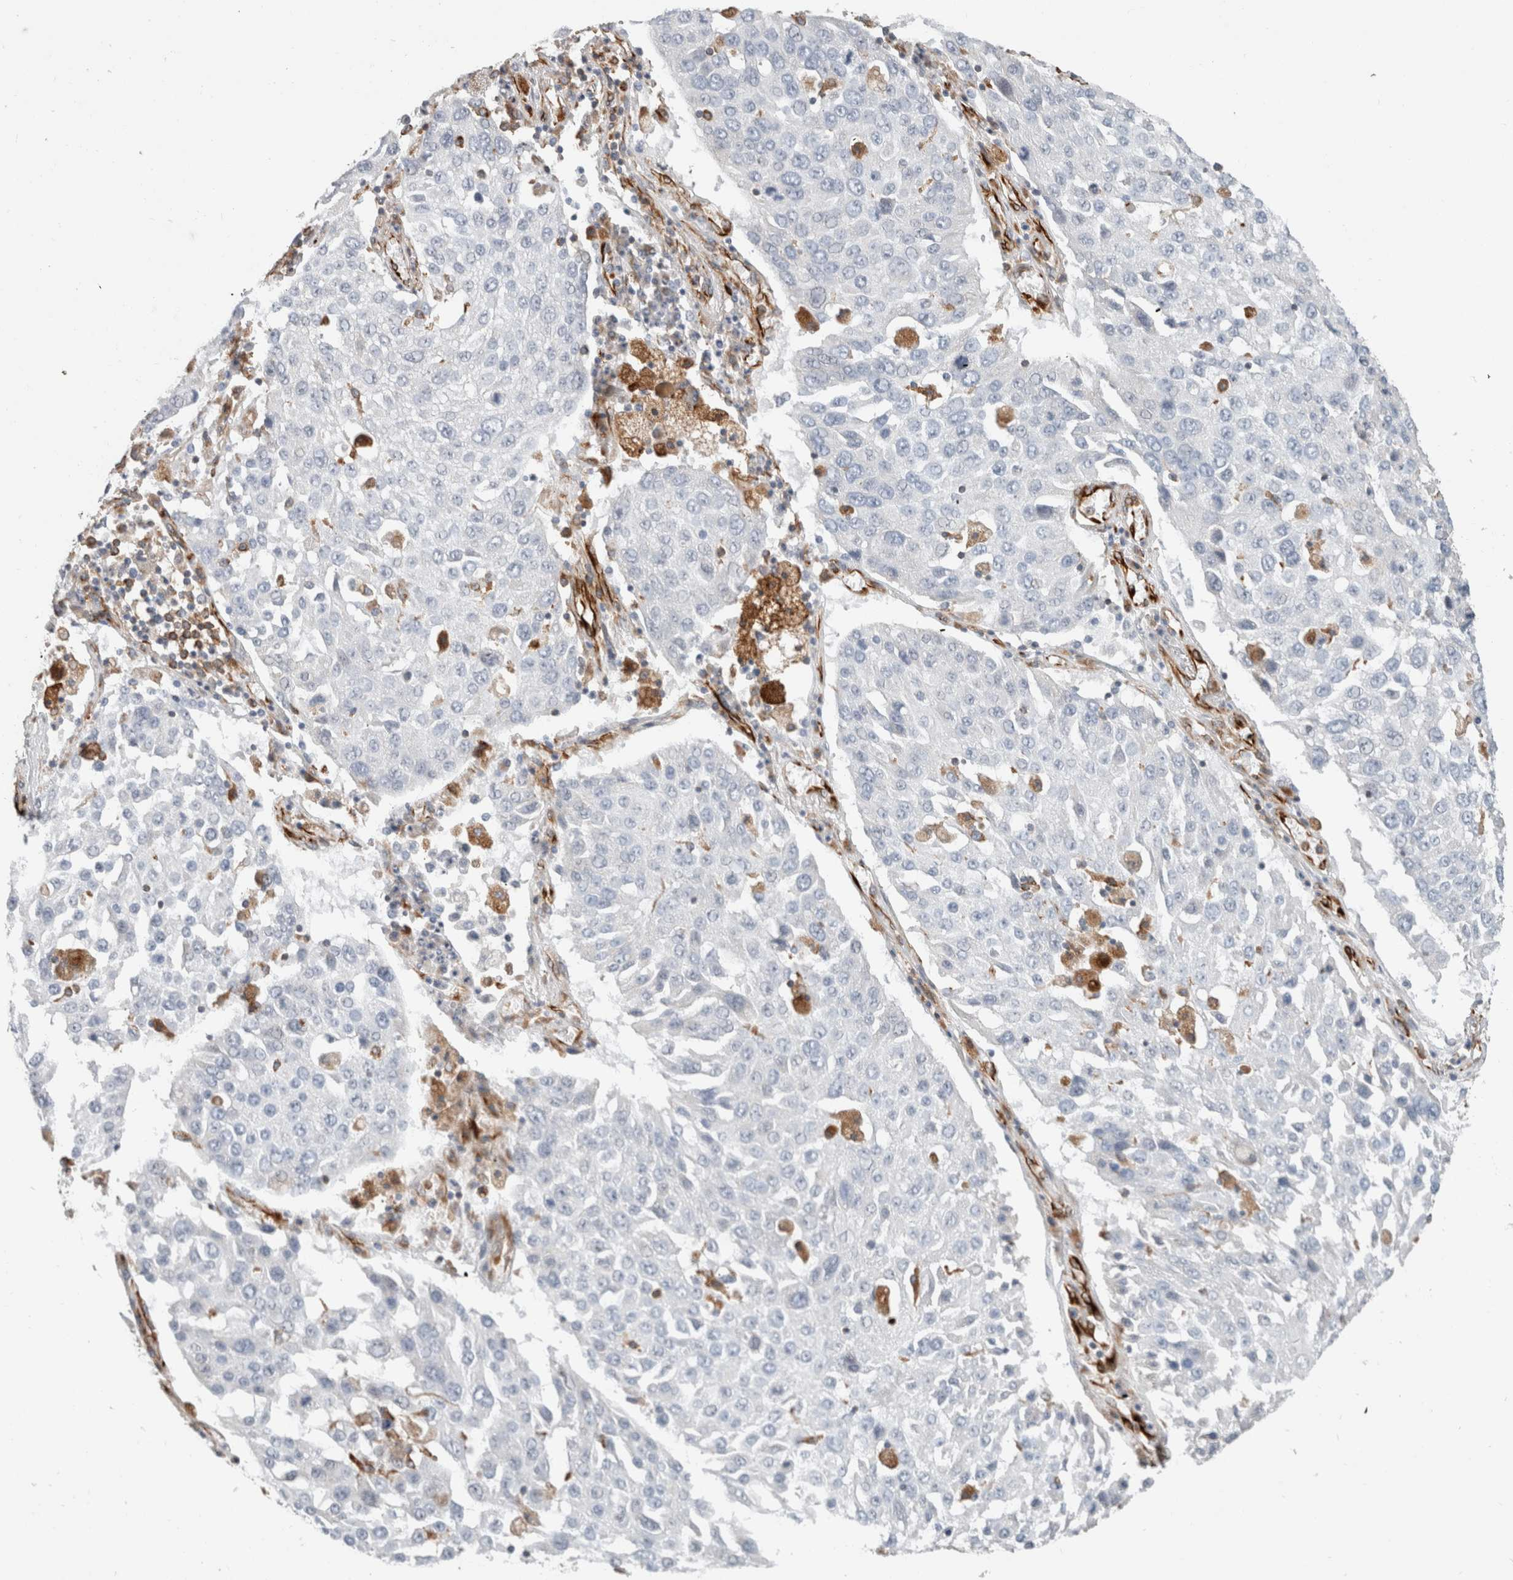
{"staining": {"intensity": "negative", "quantity": "none", "location": "none"}, "tissue": "lung cancer", "cell_type": "Tumor cells", "image_type": "cancer", "snomed": [{"axis": "morphology", "description": "Squamous cell carcinoma, NOS"}, {"axis": "topography", "description": "Lung"}], "caption": "Immunohistochemistry (IHC) micrograph of human lung cancer (squamous cell carcinoma) stained for a protein (brown), which displays no staining in tumor cells. (DAB immunohistochemistry (IHC) visualized using brightfield microscopy, high magnification).", "gene": "LY86", "patient": {"sex": "male", "age": 65}}